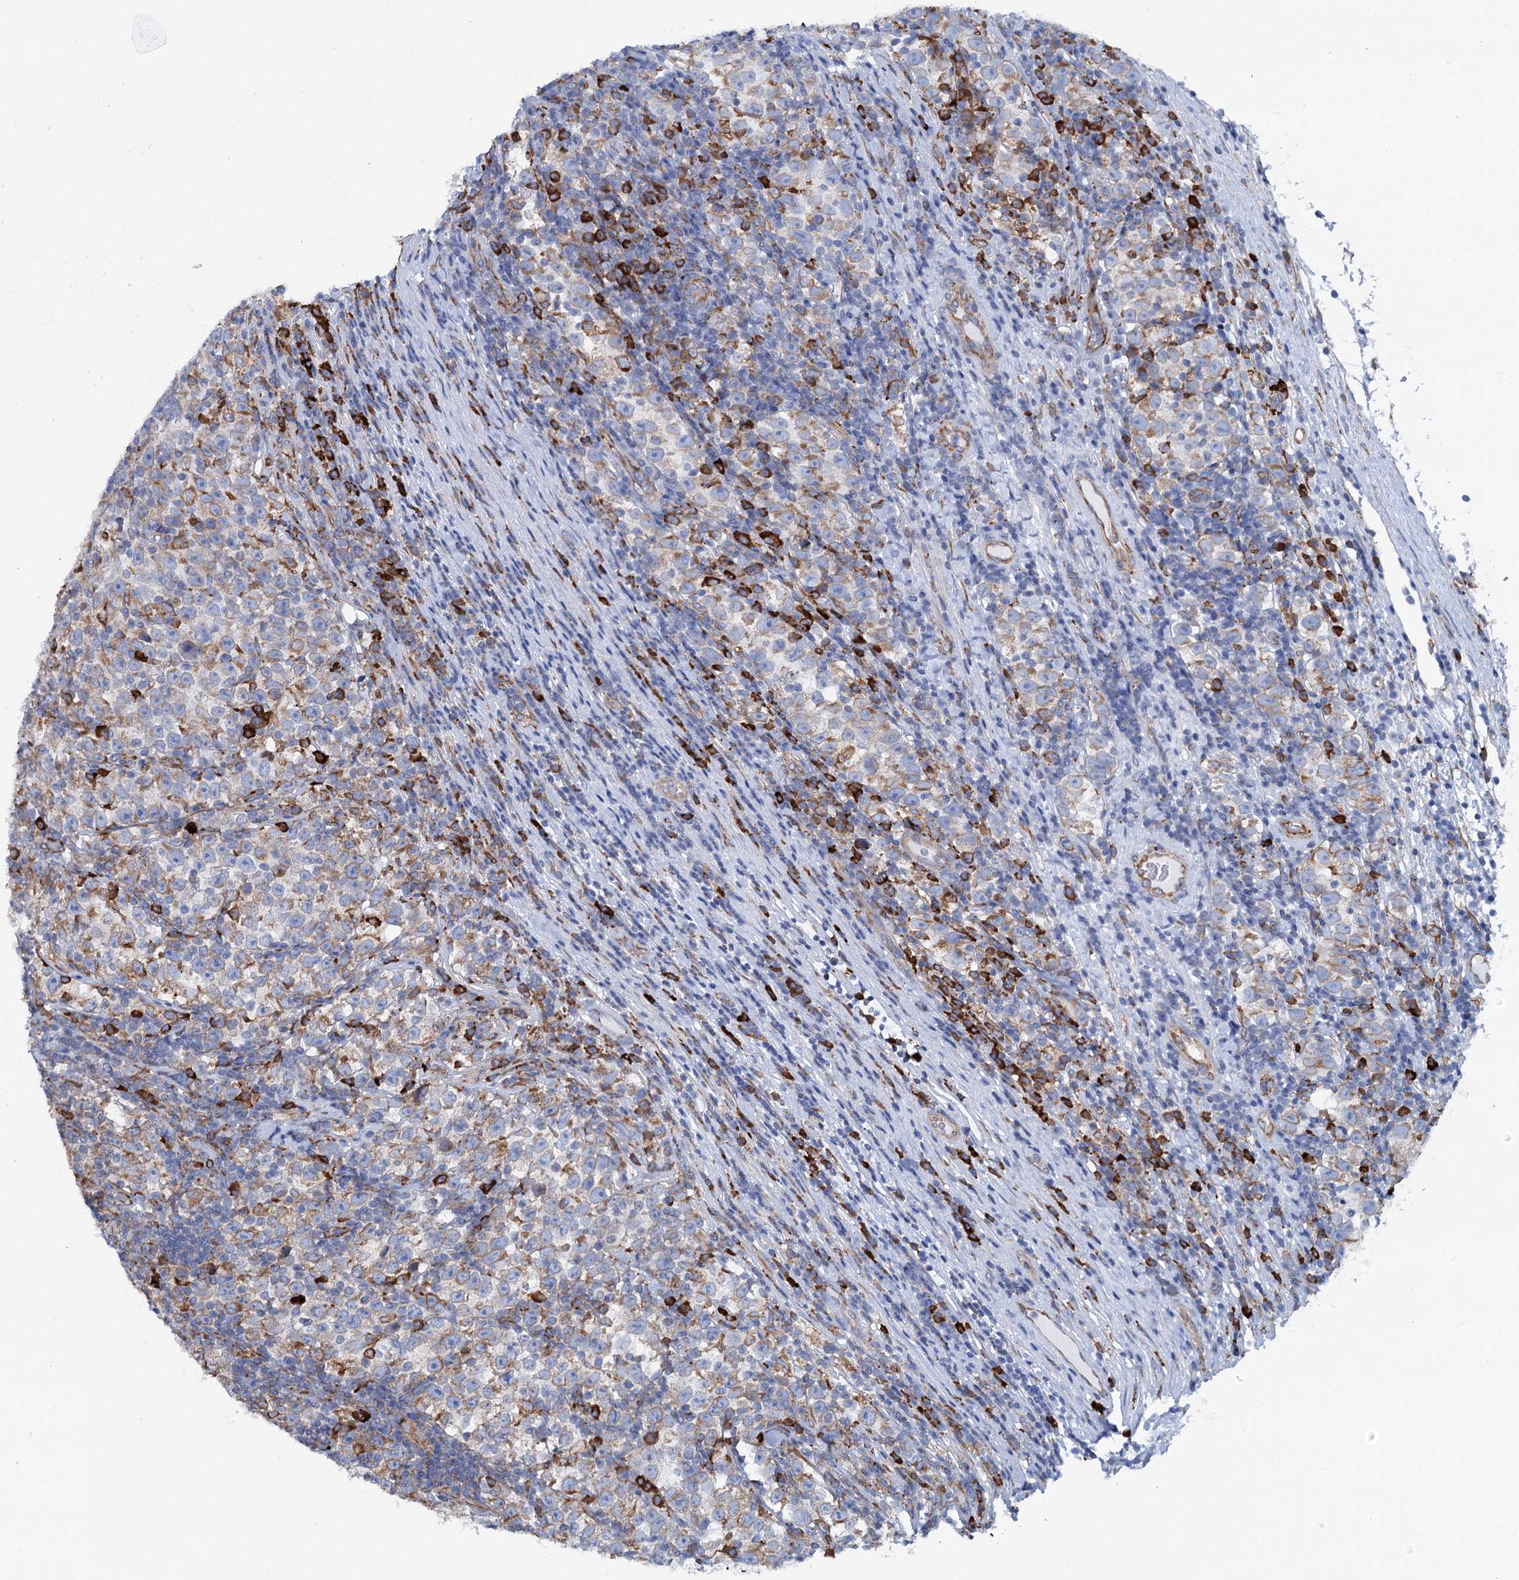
{"staining": {"intensity": "weak", "quantity": "25%-75%", "location": "cytoplasmic/membranous"}, "tissue": "testis cancer", "cell_type": "Tumor cells", "image_type": "cancer", "snomed": [{"axis": "morphology", "description": "Normal tissue, NOS"}, {"axis": "morphology", "description": "Seminoma, NOS"}, {"axis": "topography", "description": "Testis"}], "caption": "Immunohistochemistry (IHC) staining of testis cancer (seminoma), which displays low levels of weak cytoplasmic/membranous expression in approximately 25%-75% of tumor cells indicating weak cytoplasmic/membranous protein expression. The staining was performed using DAB (3,3'-diaminobenzidine) (brown) for protein detection and nuclei were counterstained in hematoxylin (blue).", "gene": "SHE", "patient": {"sex": "male", "age": 43}}